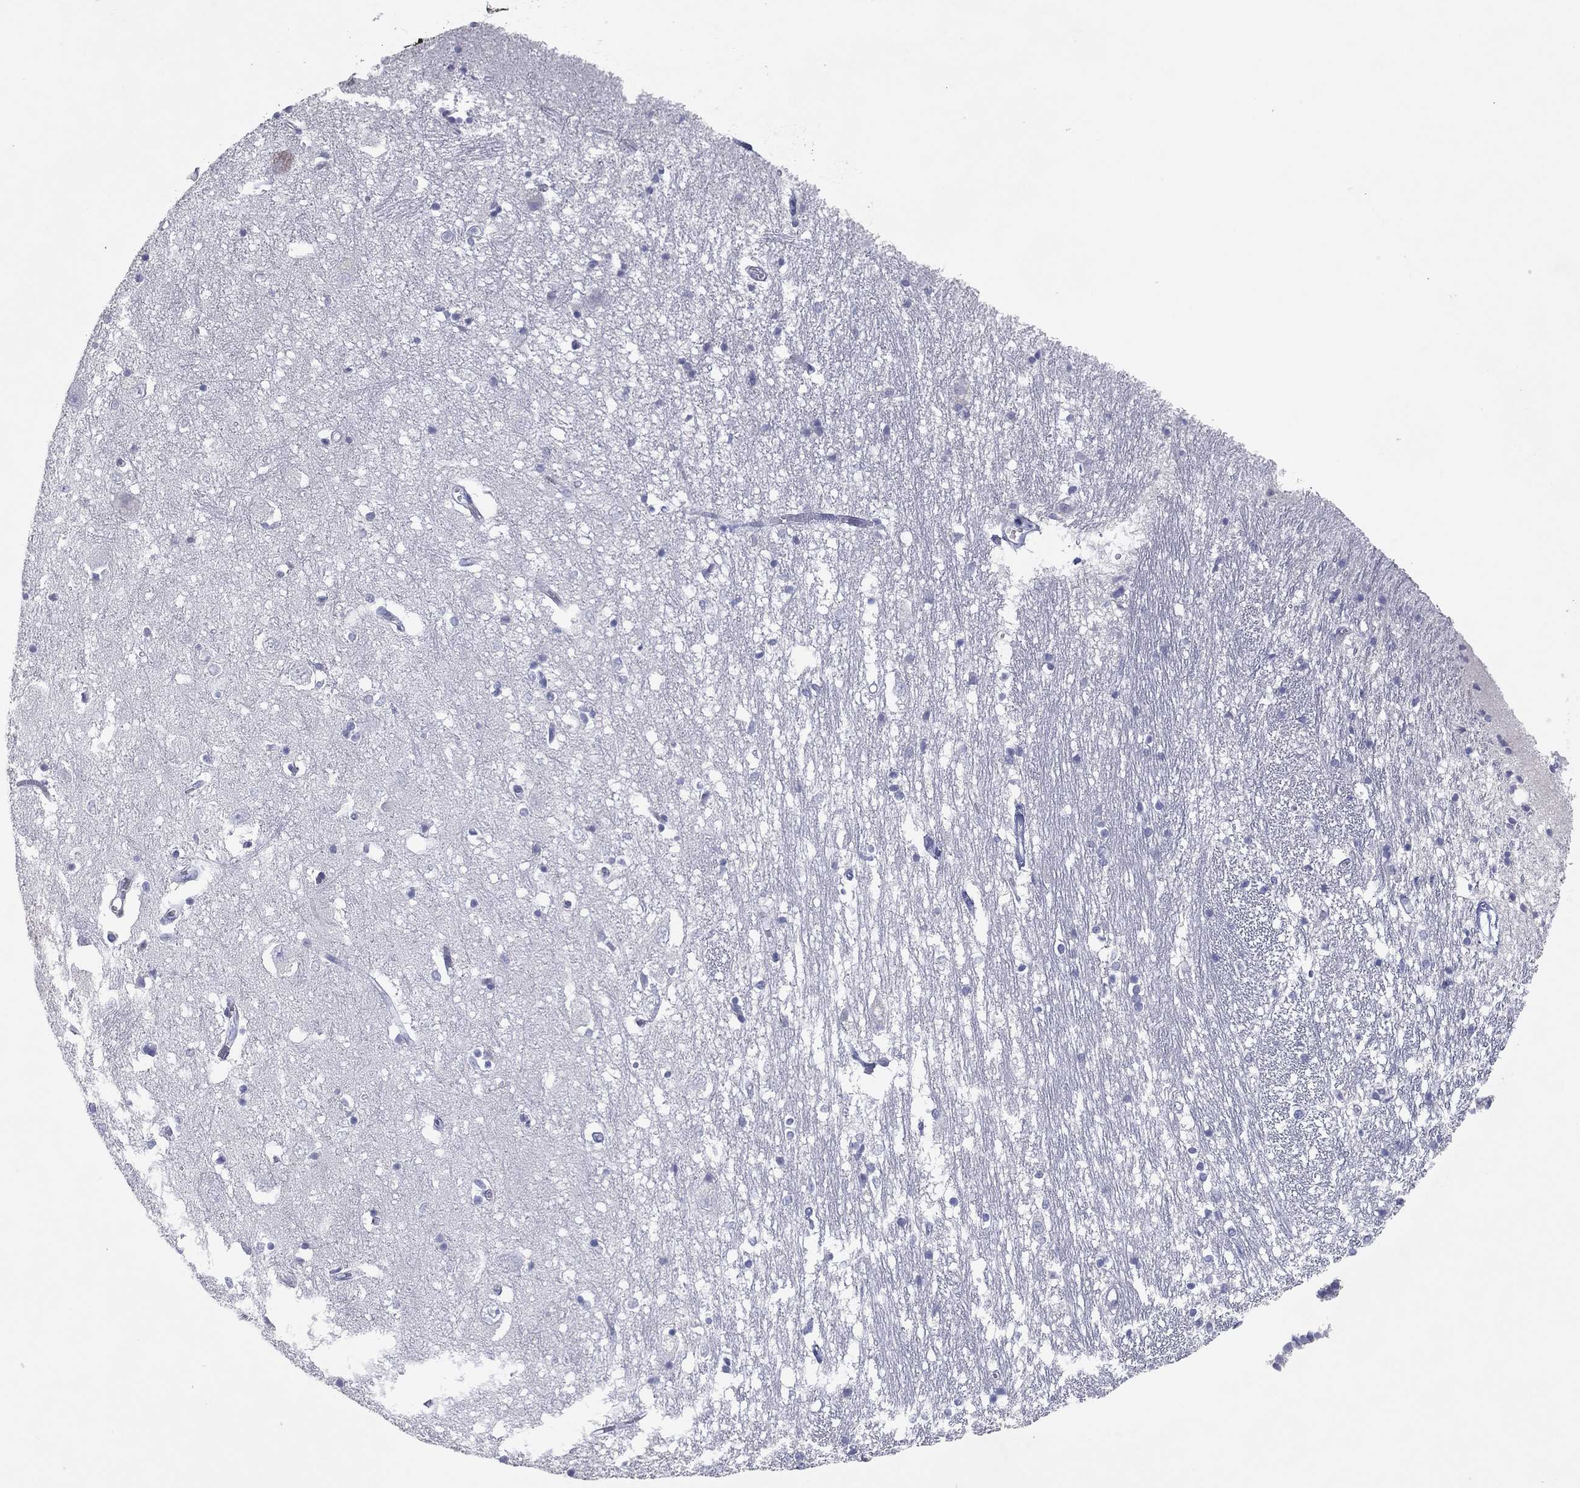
{"staining": {"intensity": "negative", "quantity": "none", "location": "none"}, "tissue": "caudate", "cell_type": "Glial cells", "image_type": "normal", "snomed": [{"axis": "morphology", "description": "Normal tissue, NOS"}, {"axis": "topography", "description": "Lateral ventricle wall"}], "caption": "Immunohistochemical staining of benign human caudate exhibits no significant expression in glial cells. (Brightfield microscopy of DAB immunohistochemistry (IHC) at high magnification).", "gene": "CPT1B", "patient": {"sex": "male", "age": 54}}